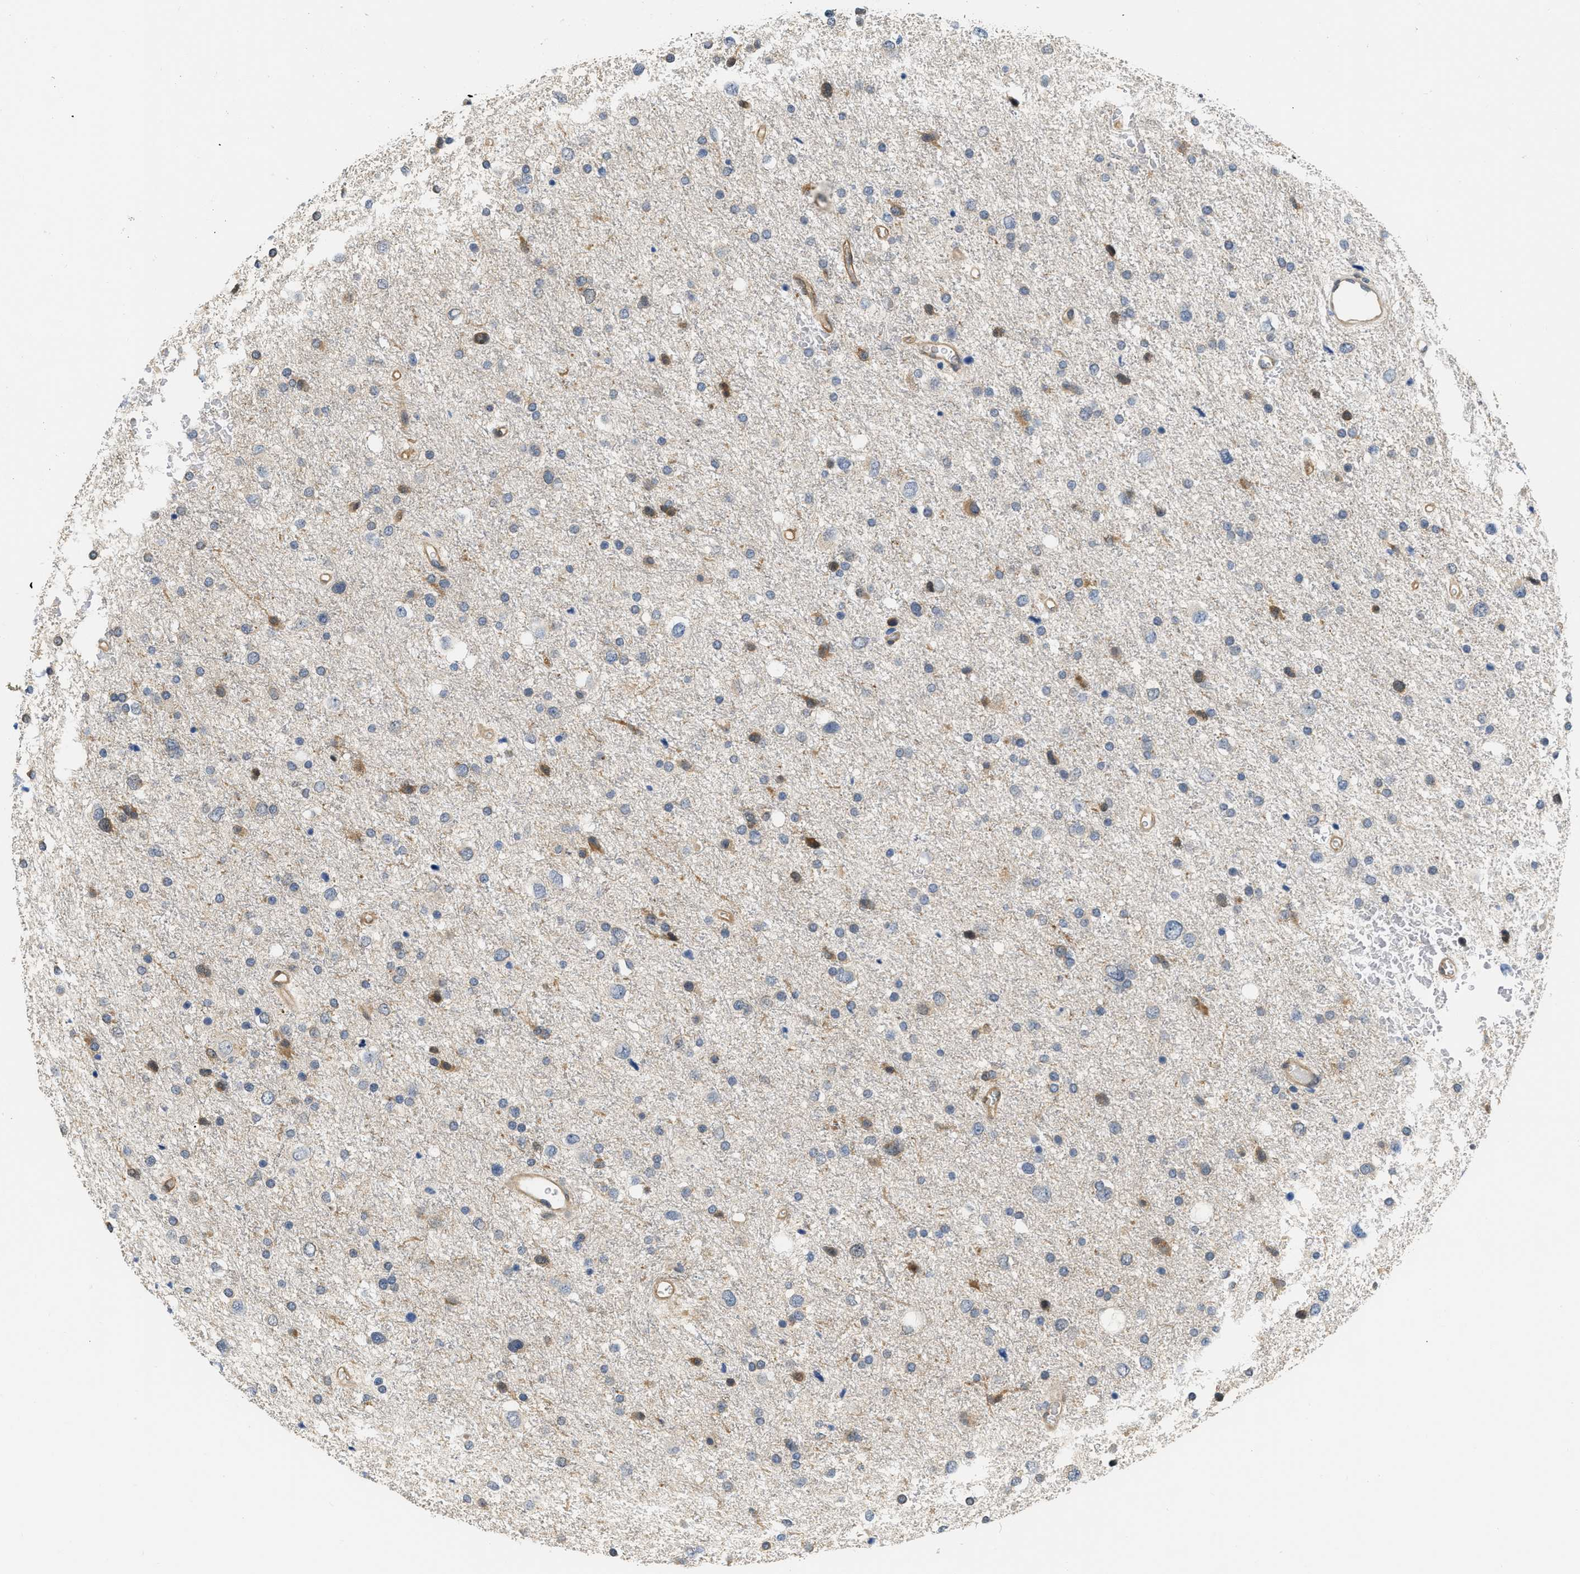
{"staining": {"intensity": "moderate", "quantity": "<25%", "location": "cytoplasmic/membranous"}, "tissue": "glioma", "cell_type": "Tumor cells", "image_type": "cancer", "snomed": [{"axis": "morphology", "description": "Glioma, malignant, Low grade"}, {"axis": "topography", "description": "Brain"}], "caption": "Protein expression analysis of malignant glioma (low-grade) shows moderate cytoplasmic/membranous positivity in about <25% of tumor cells. The protein is shown in brown color, while the nuclei are stained blue.", "gene": "EIF4EBP2", "patient": {"sex": "female", "age": 37}}